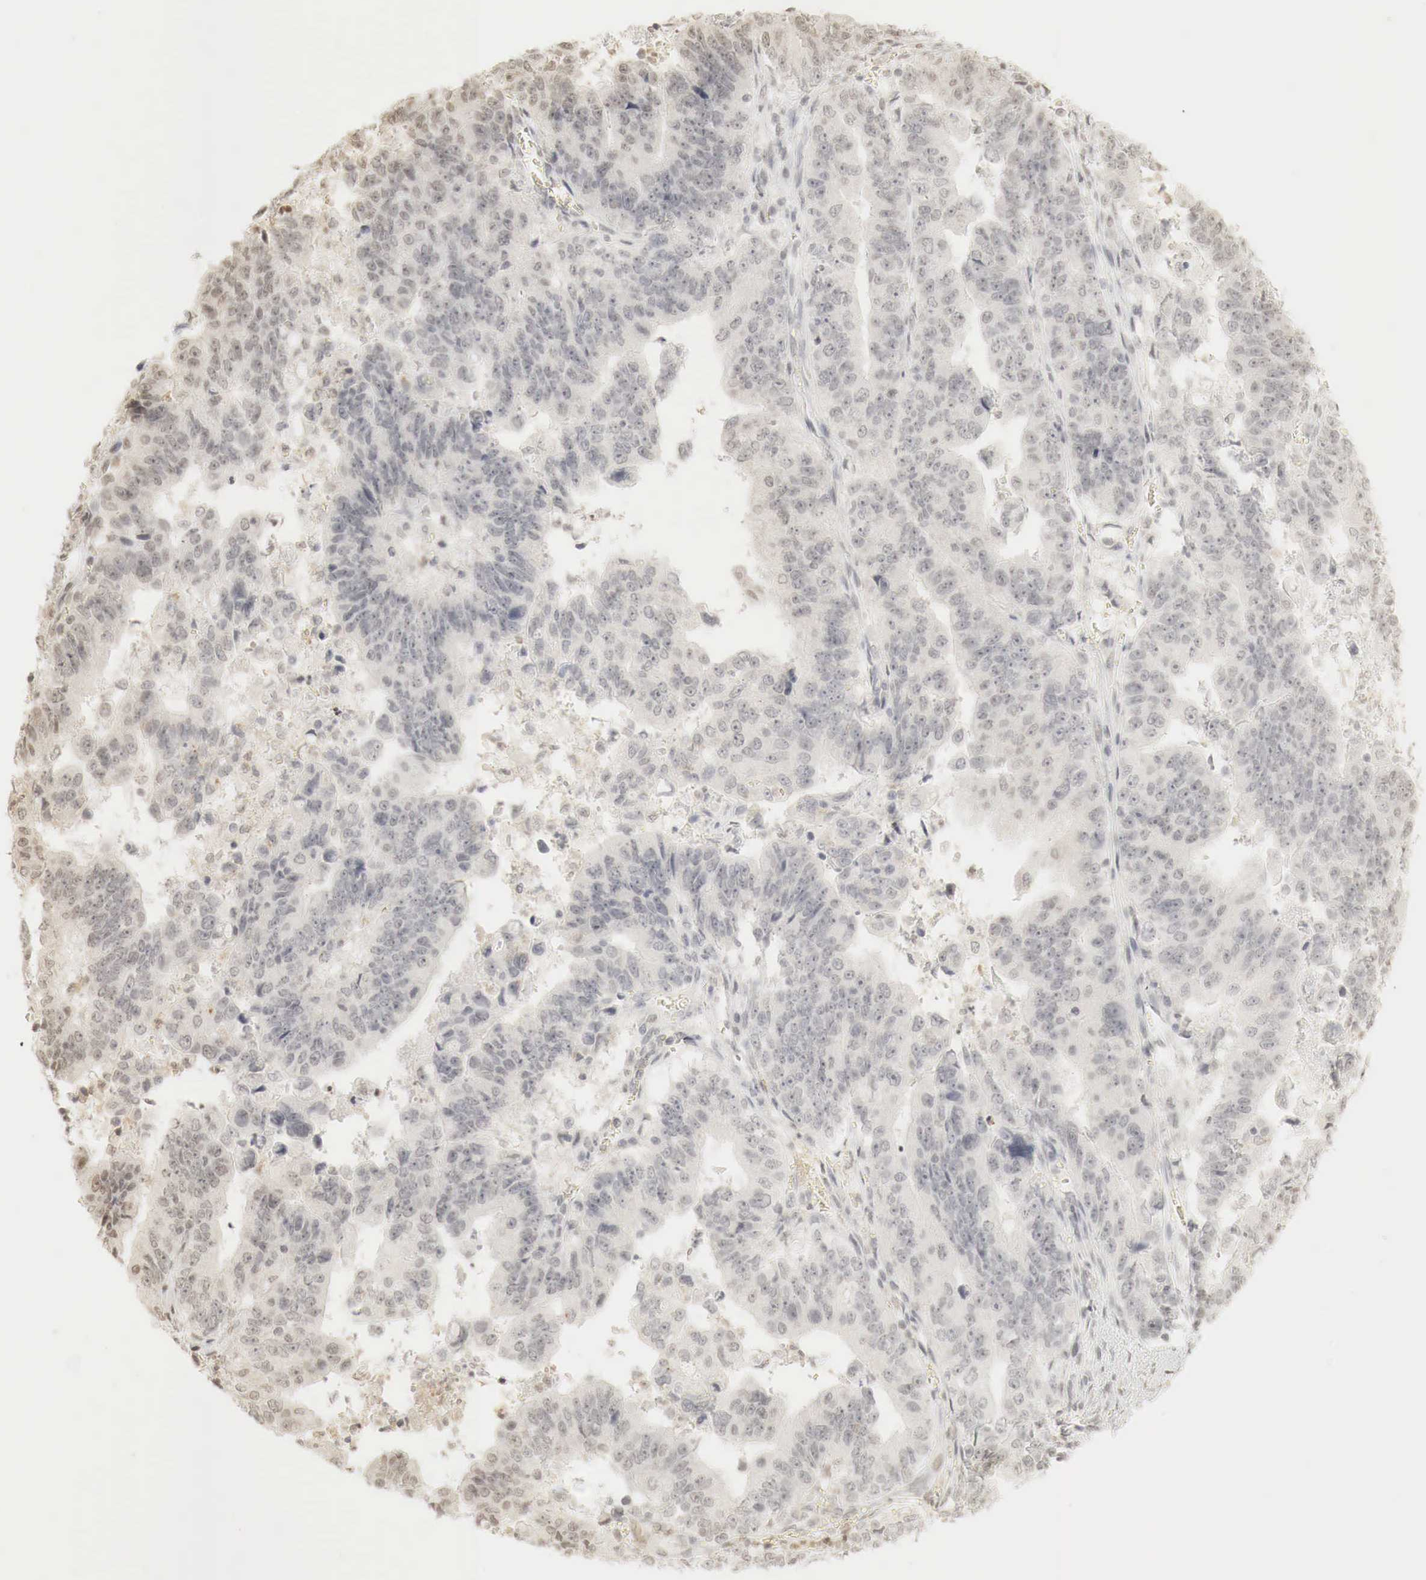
{"staining": {"intensity": "negative", "quantity": "none", "location": "none"}, "tissue": "stomach cancer", "cell_type": "Tumor cells", "image_type": "cancer", "snomed": [{"axis": "morphology", "description": "Adenocarcinoma, NOS"}, {"axis": "topography", "description": "Stomach, upper"}], "caption": "Stomach cancer was stained to show a protein in brown. There is no significant positivity in tumor cells.", "gene": "ERBB4", "patient": {"sex": "female", "age": 50}}